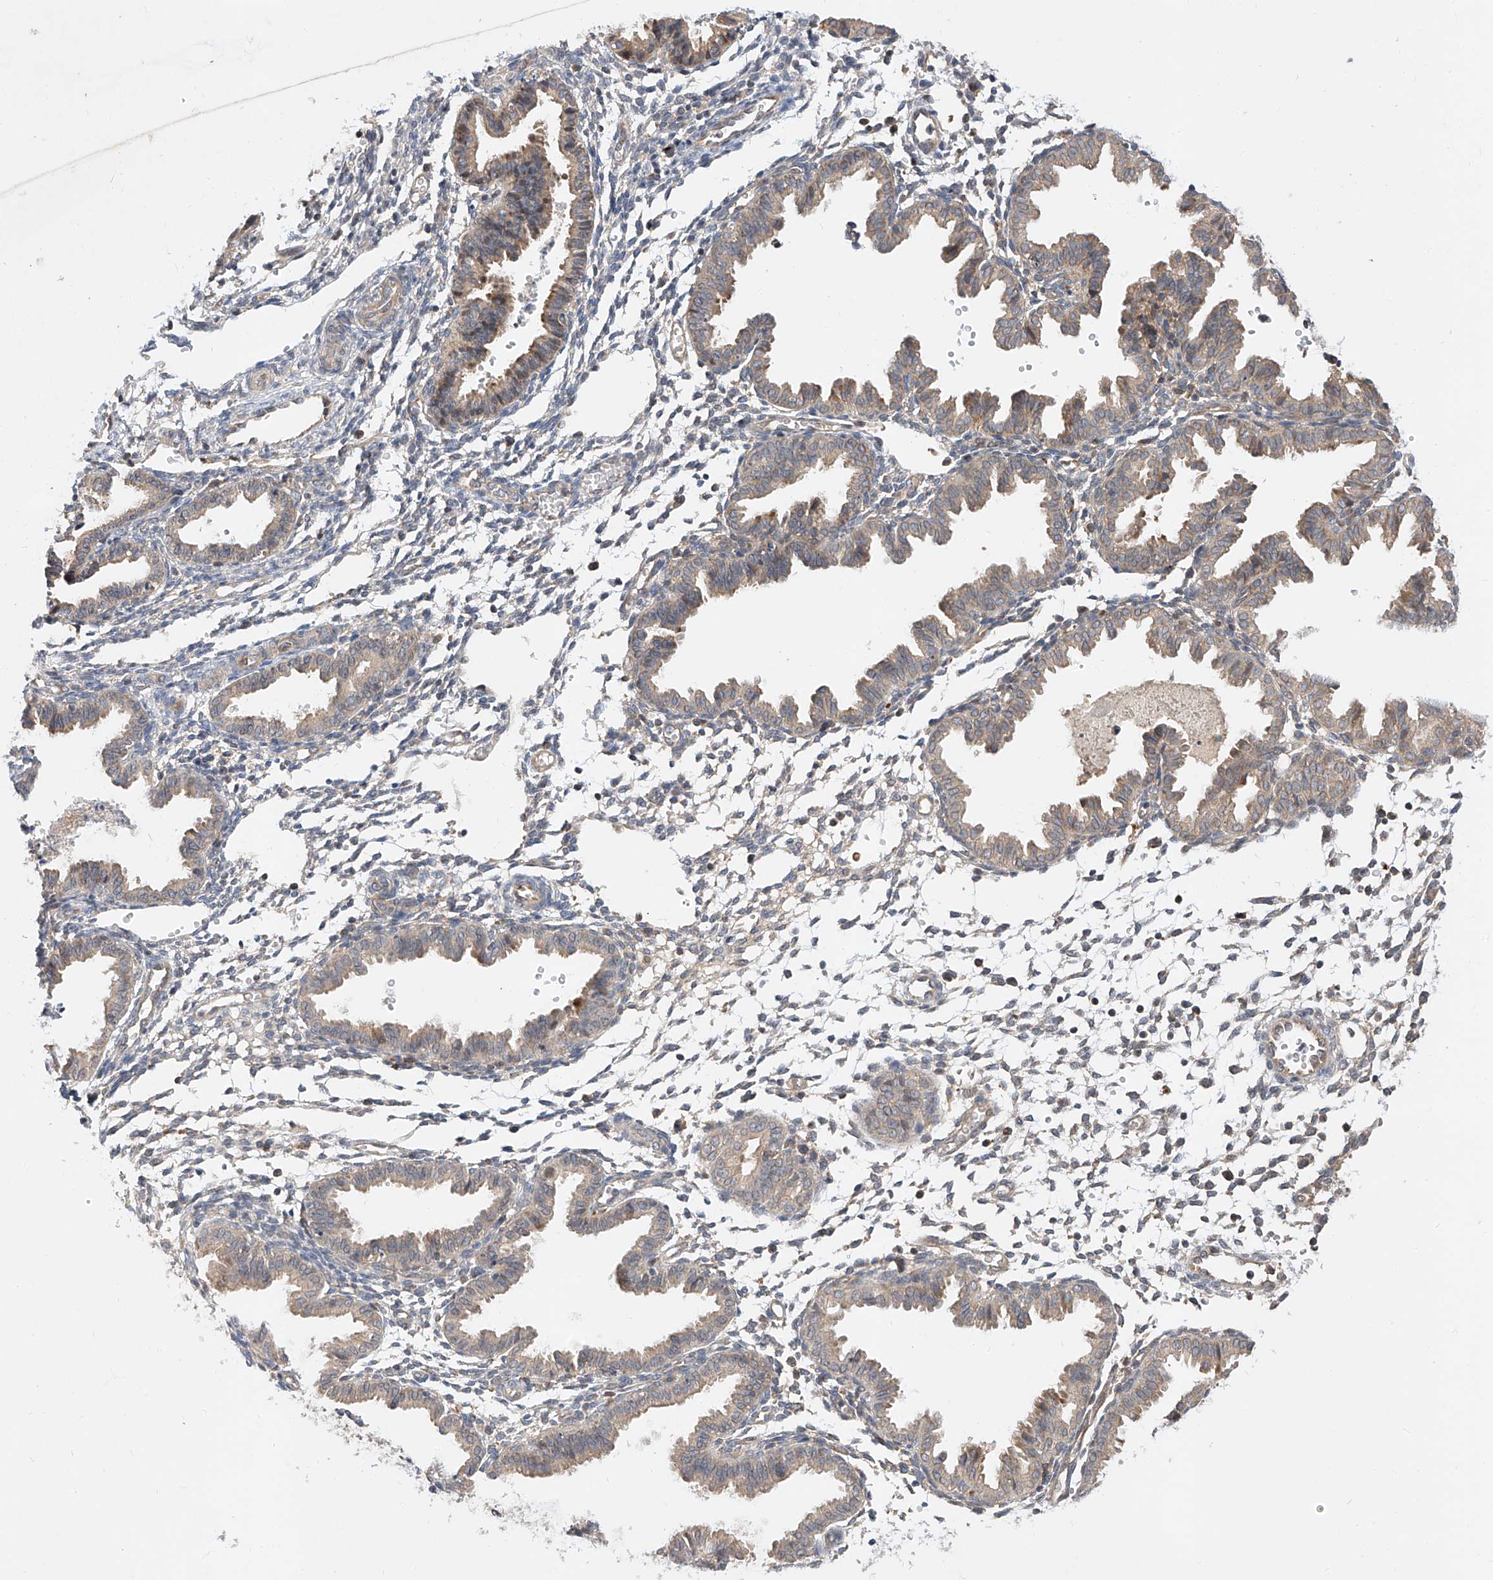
{"staining": {"intensity": "negative", "quantity": "none", "location": "none"}, "tissue": "endometrium", "cell_type": "Cells in endometrial stroma", "image_type": "normal", "snomed": [{"axis": "morphology", "description": "Normal tissue, NOS"}, {"axis": "topography", "description": "Endometrium"}], "caption": "Immunohistochemistry image of unremarkable endometrium stained for a protein (brown), which demonstrates no staining in cells in endometrial stroma.", "gene": "DIRAS3", "patient": {"sex": "female", "age": 33}}